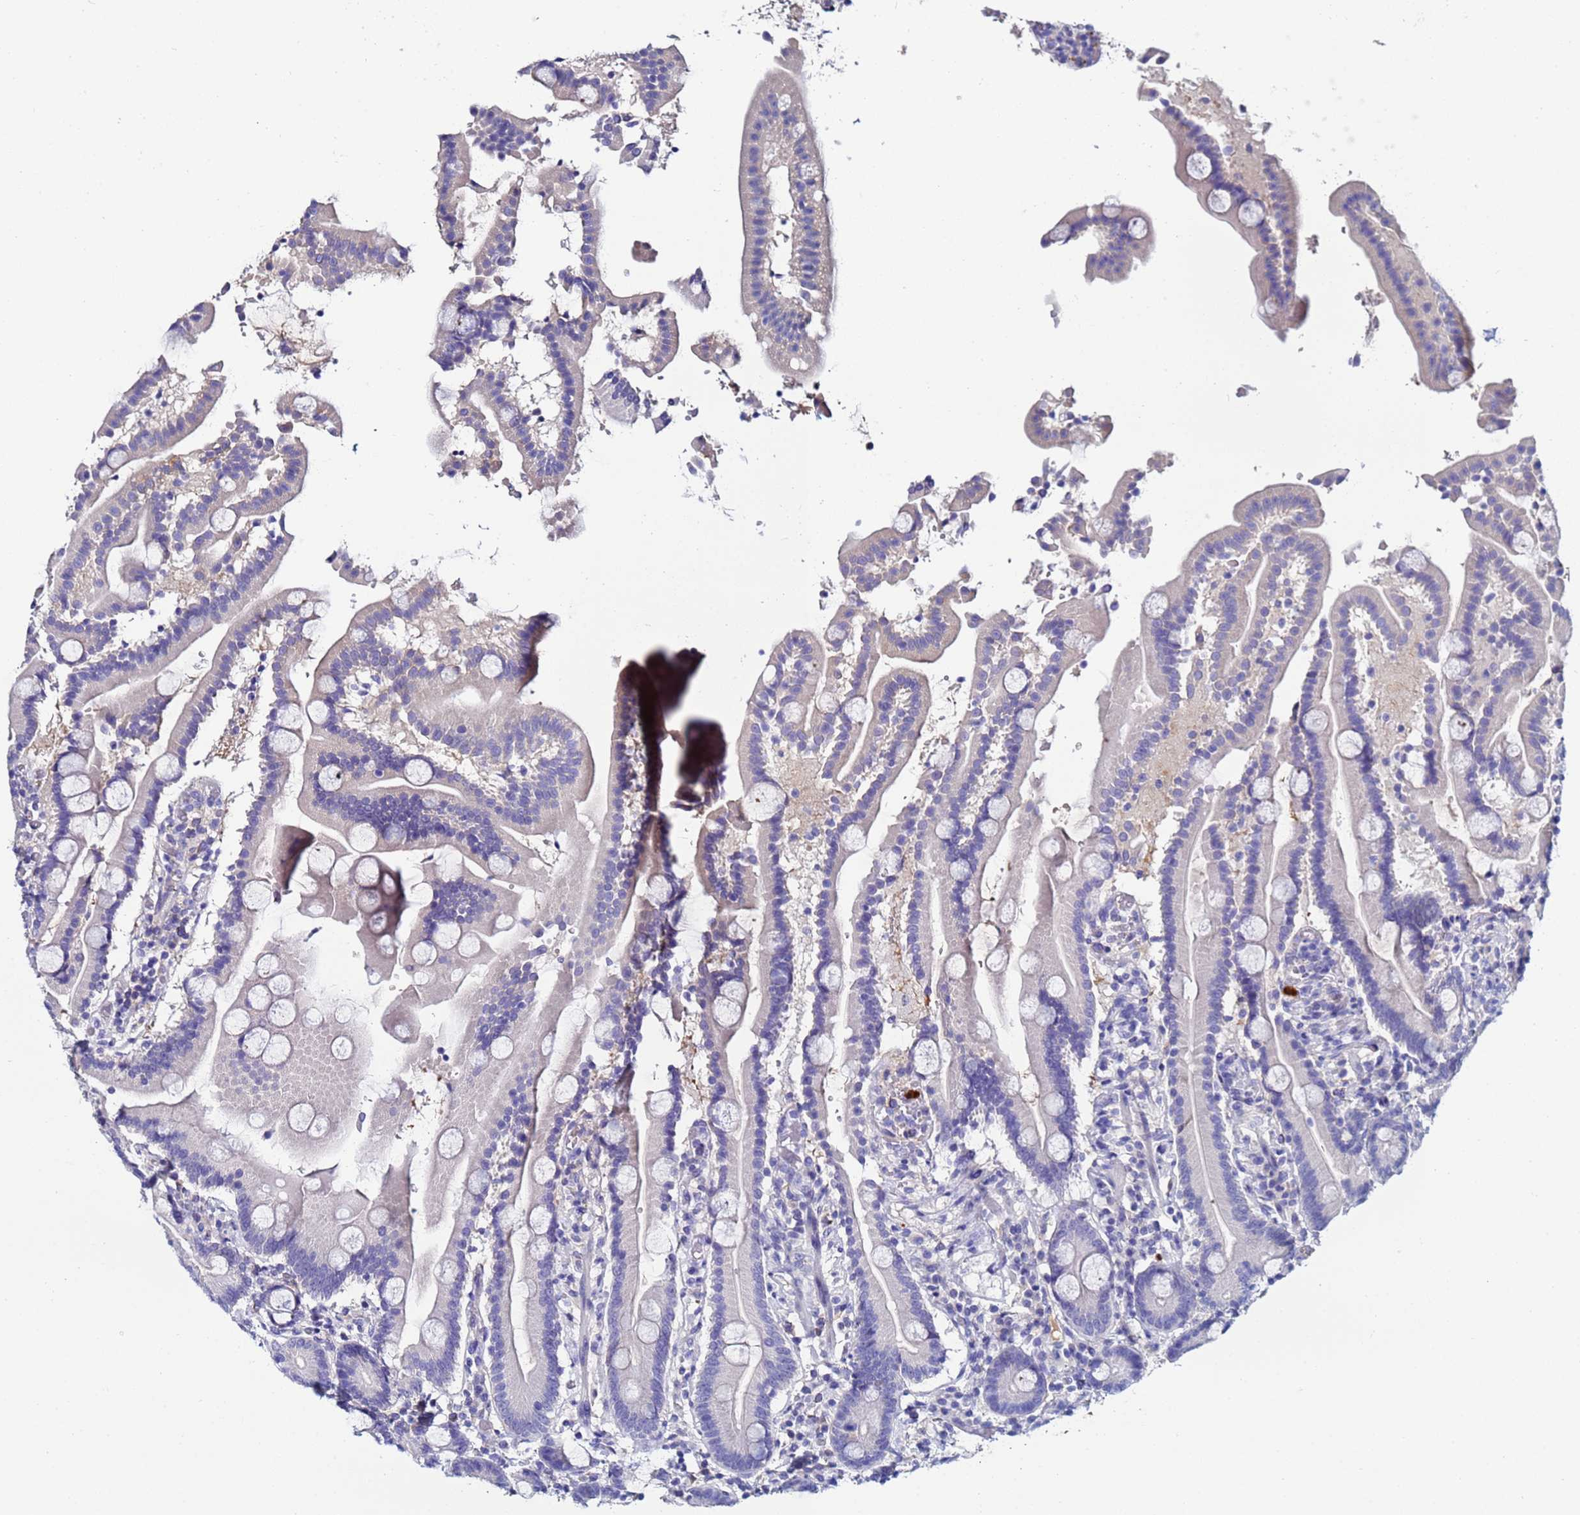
{"staining": {"intensity": "negative", "quantity": "none", "location": "none"}, "tissue": "duodenum", "cell_type": "Glandular cells", "image_type": "normal", "snomed": [{"axis": "morphology", "description": "Normal tissue, NOS"}, {"axis": "topography", "description": "Duodenum"}], "caption": "A histopathology image of duodenum stained for a protein exhibits no brown staining in glandular cells. The staining is performed using DAB (3,3'-diaminobenzidine) brown chromogen with nuclei counter-stained in using hematoxylin.", "gene": "TUBAL3", "patient": {"sex": "male", "age": 55}}